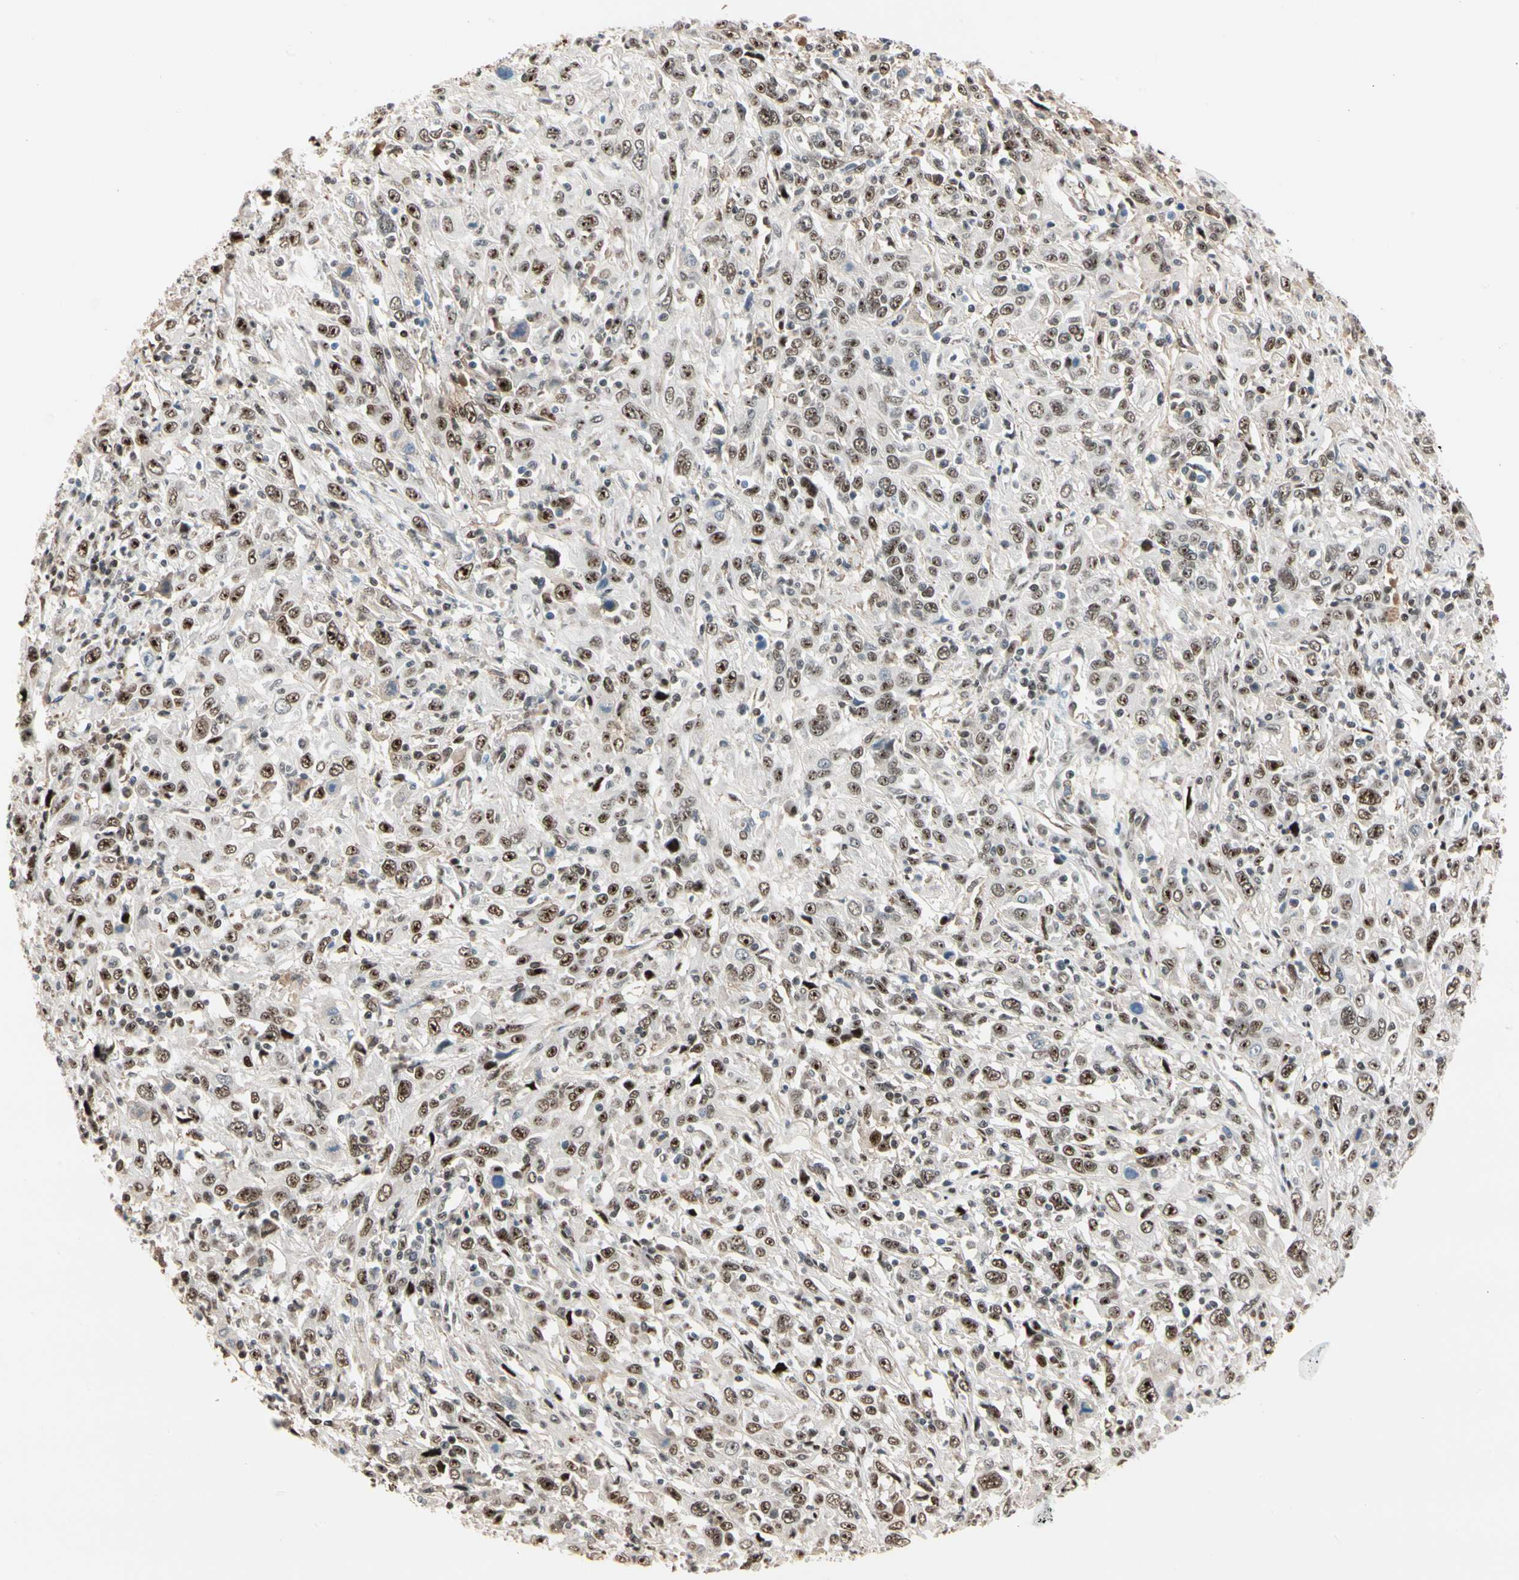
{"staining": {"intensity": "moderate", "quantity": "25%-75%", "location": "nuclear"}, "tissue": "cervical cancer", "cell_type": "Tumor cells", "image_type": "cancer", "snomed": [{"axis": "morphology", "description": "Squamous cell carcinoma, NOS"}, {"axis": "topography", "description": "Cervix"}], "caption": "Immunohistochemistry (DAB (3,3'-diaminobenzidine)) staining of human cervical cancer exhibits moderate nuclear protein positivity in approximately 25%-75% of tumor cells.", "gene": "FOXO3", "patient": {"sex": "female", "age": 46}}